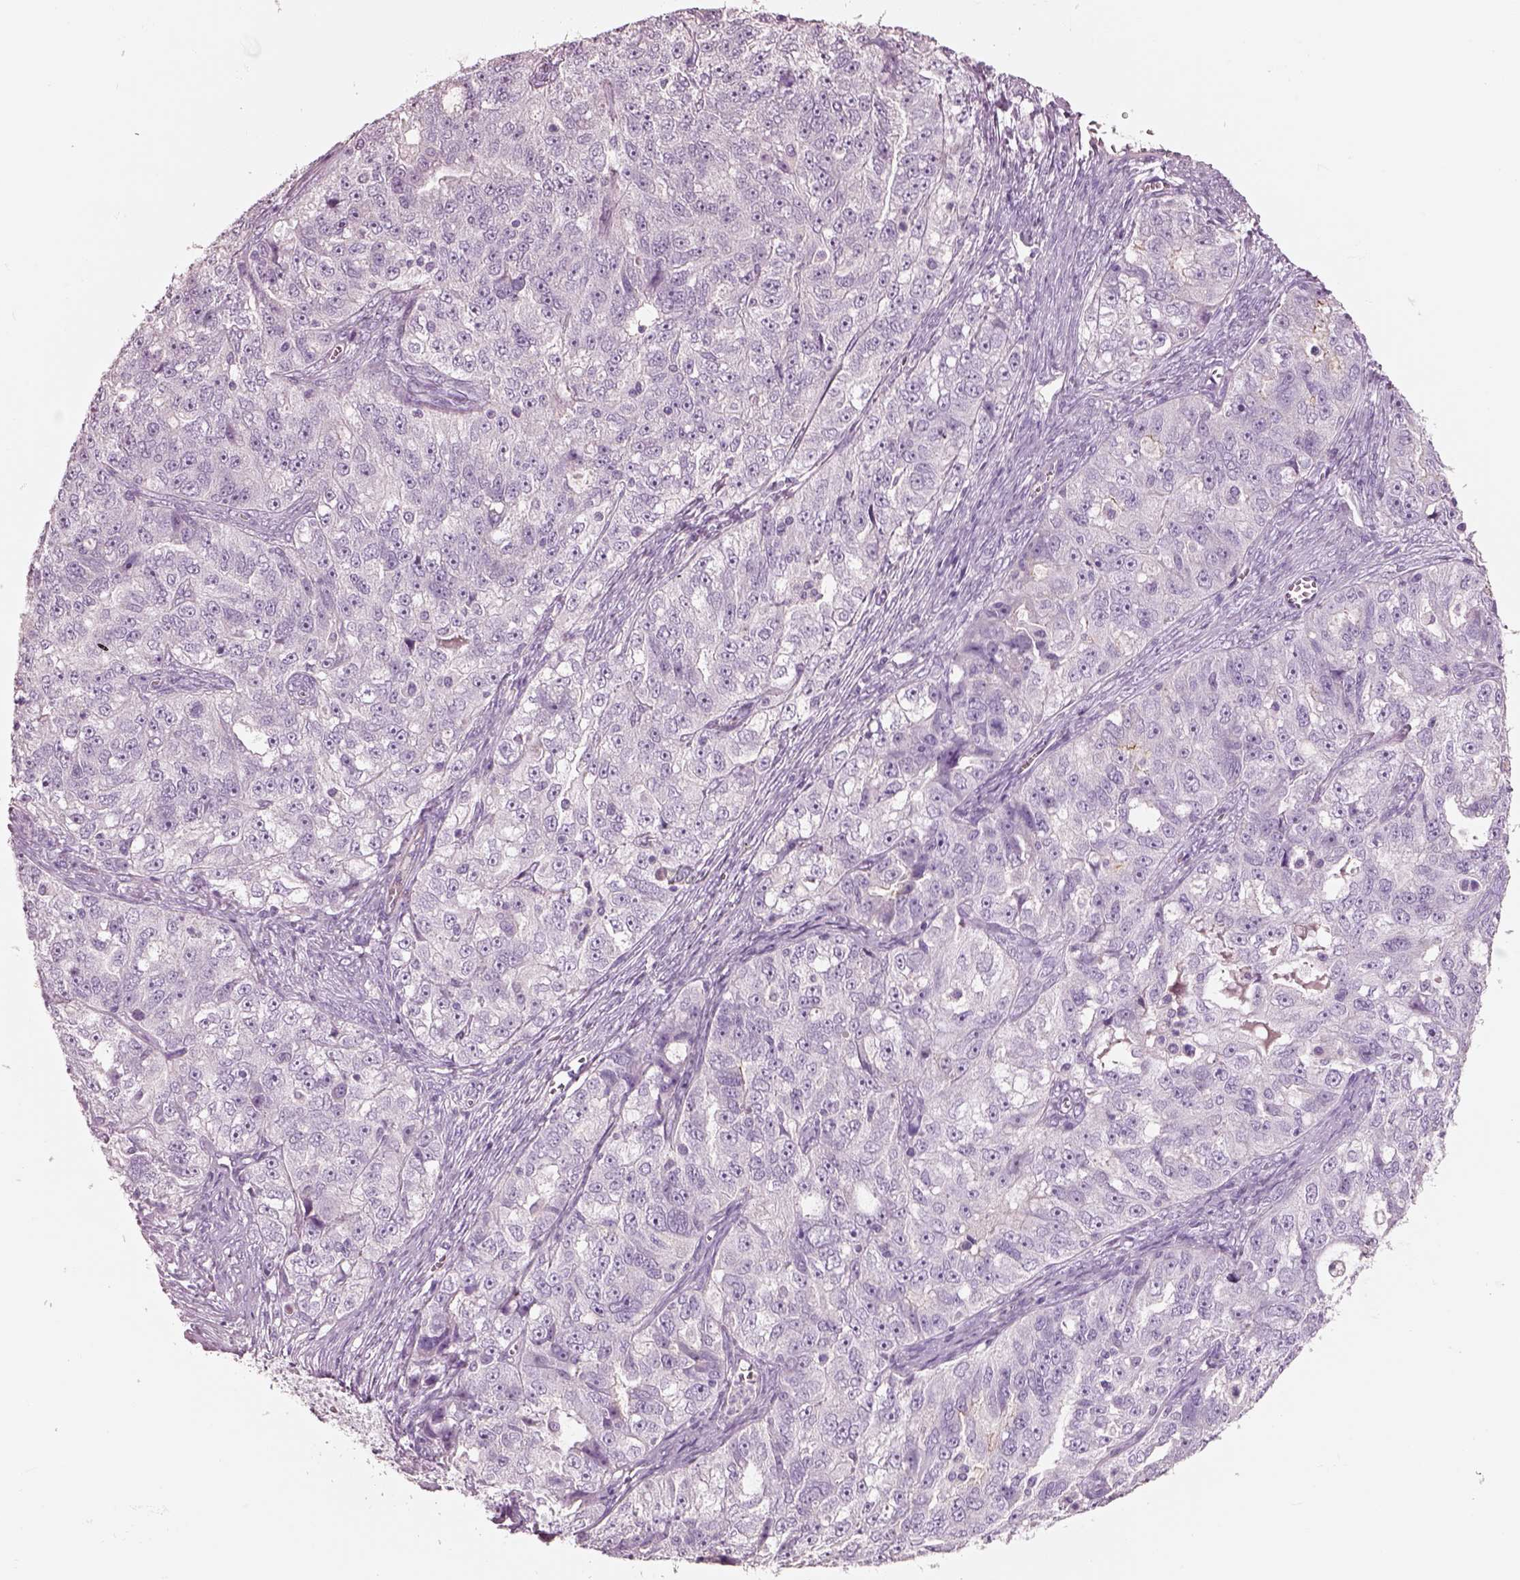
{"staining": {"intensity": "negative", "quantity": "none", "location": "none"}, "tissue": "ovarian cancer", "cell_type": "Tumor cells", "image_type": "cancer", "snomed": [{"axis": "morphology", "description": "Cystadenocarcinoma, serous, NOS"}, {"axis": "topography", "description": "Ovary"}], "caption": "Immunohistochemistry (IHC) histopathology image of human ovarian serous cystadenocarcinoma stained for a protein (brown), which reveals no staining in tumor cells.", "gene": "IGLL1", "patient": {"sex": "female", "age": 51}}